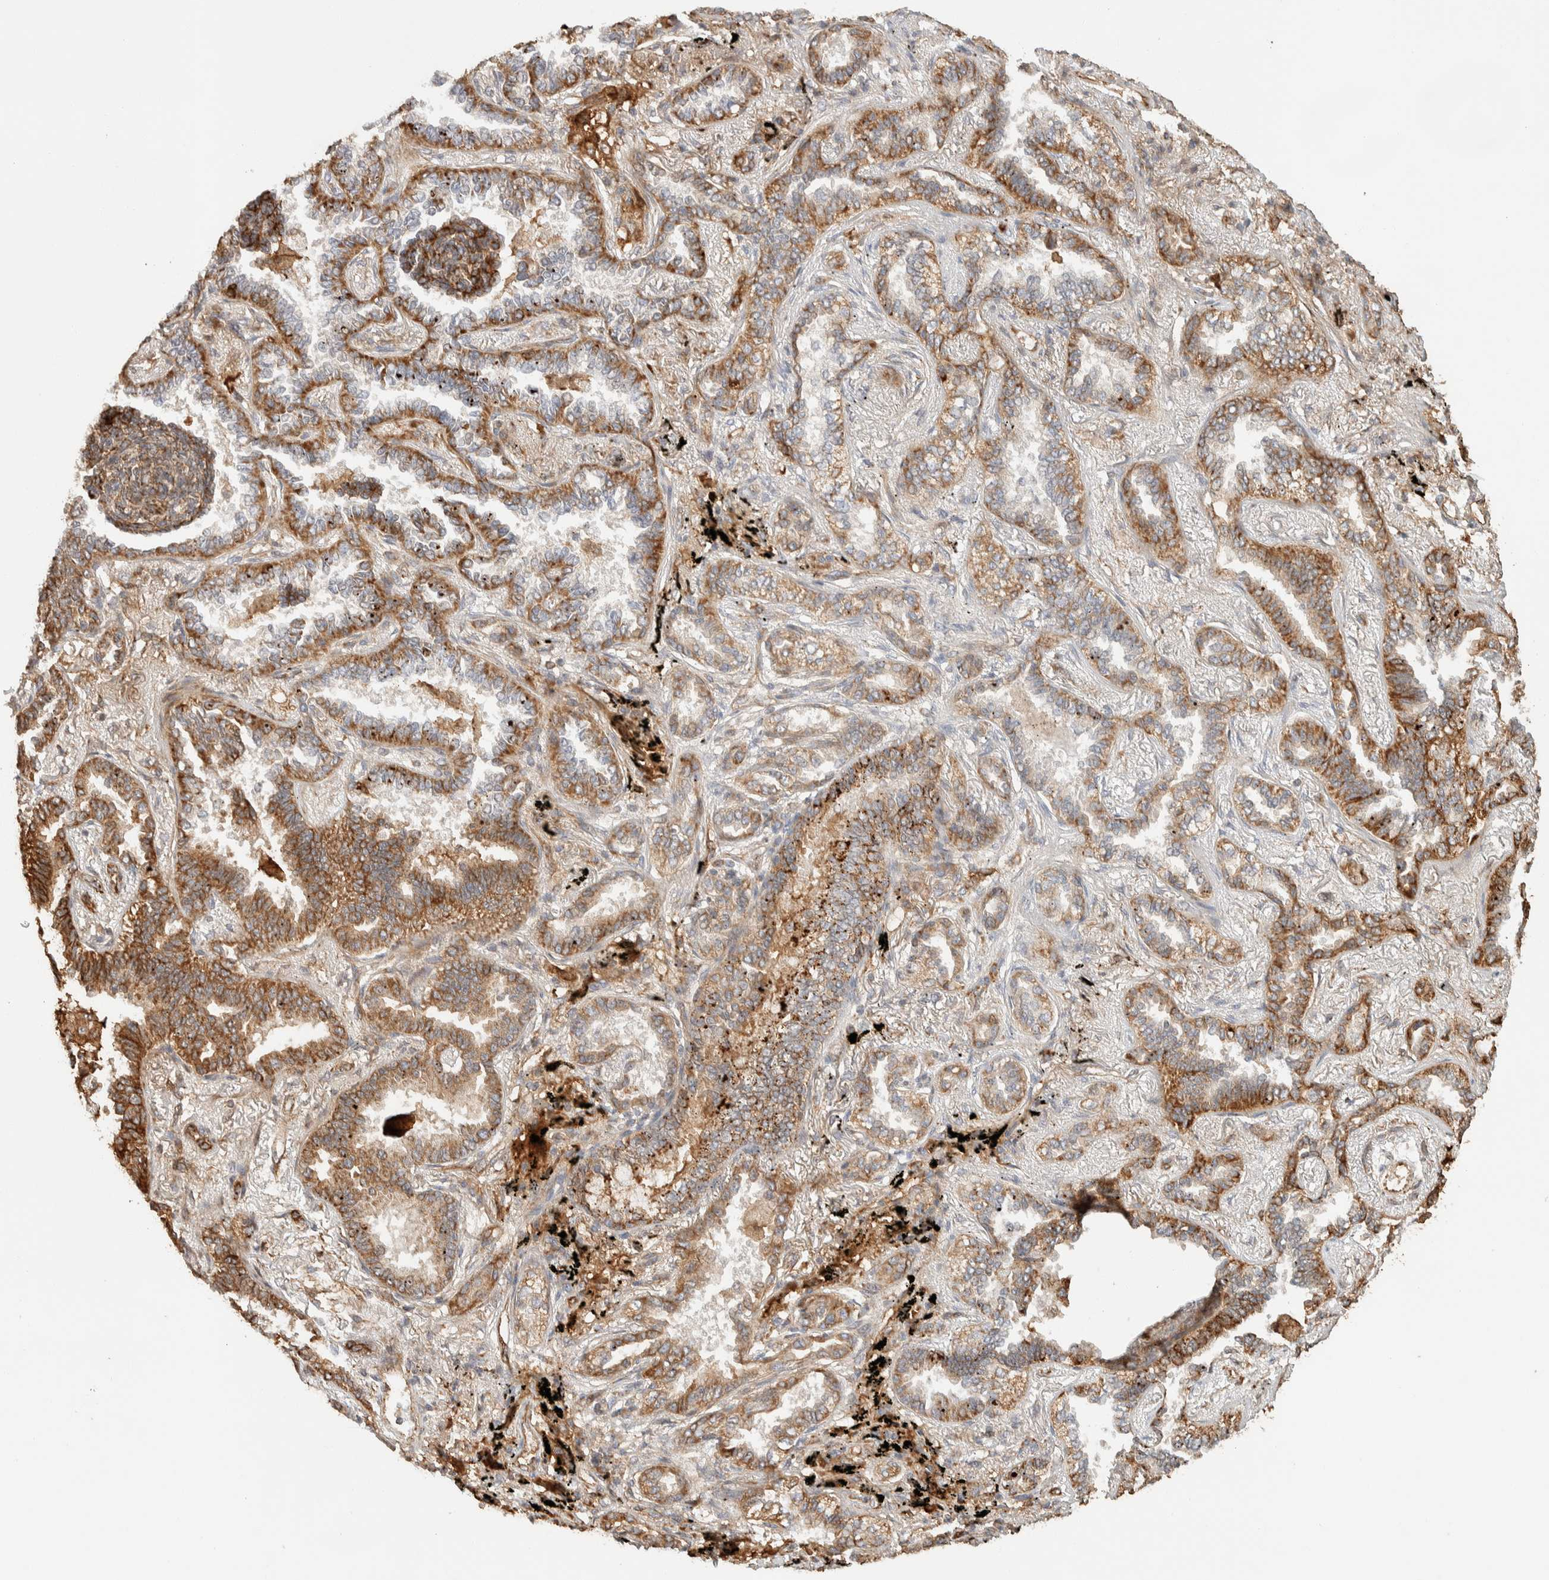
{"staining": {"intensity": "moderate", "quantity": ">75%", "location": "cytoplasmic/membranous"}, "tissue": "lung cancer", "cell_type": "Tumor cells", "image_type": "cancer", "snomed": [{"axis": "morphology", "description": "Adenocarcinoma, NOS"}, {"axis": "topography", "description": "Lung"}], "caption": "This histopathology image demonstrates lung cancer (adenocarcinoma) stained with immunohistochemistry to label a protein in brown. The cytoplasmic/membranous of tumor cells show moderate positivity for the protein. Nuclei are counter-stained blue.", "gene": "KIF9", "patient": {"sex": "male", "age": 59}}